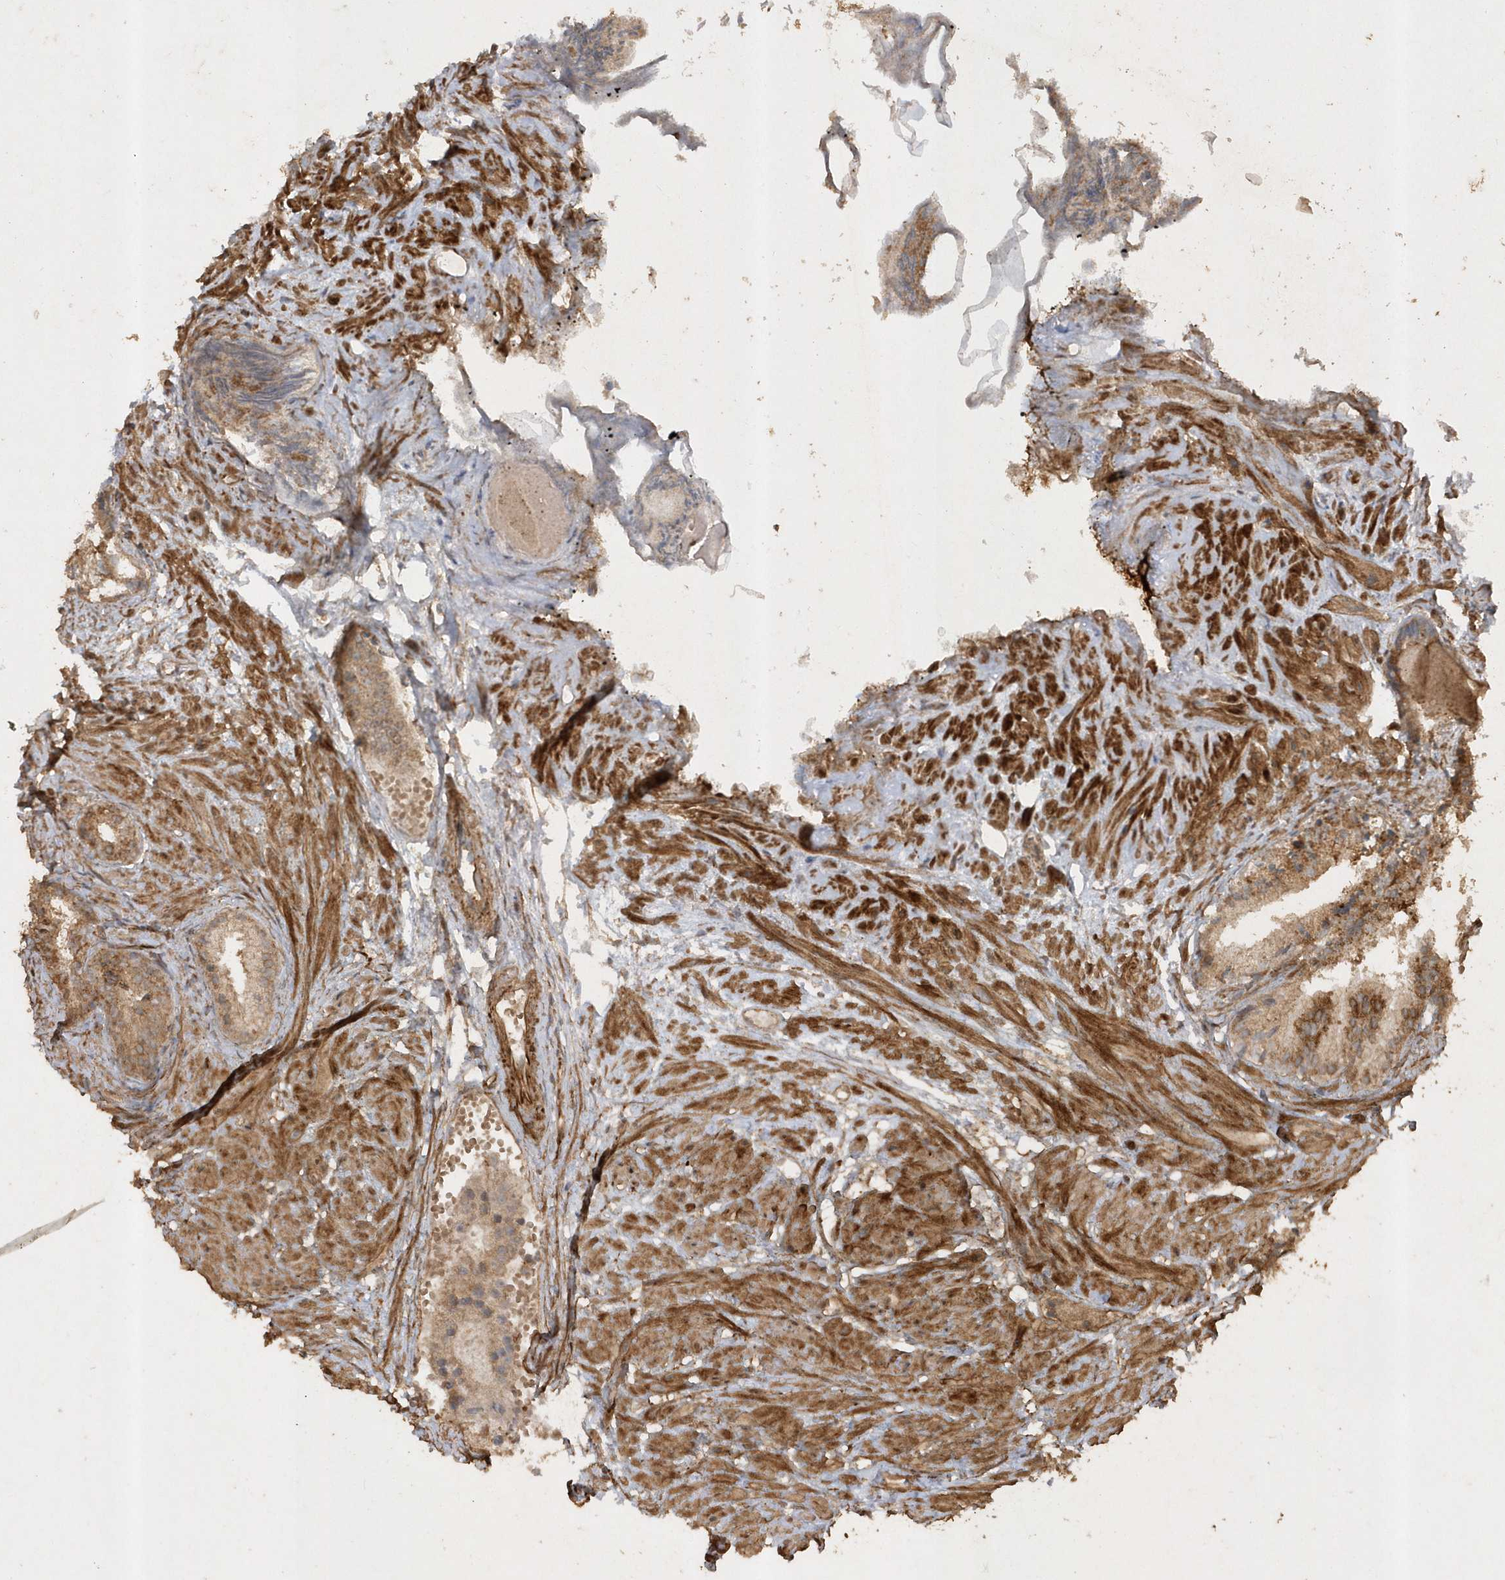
{"staining": {"intensity": "moderate", "quantity": ">75%", "location": "cytoplasmic/membranous"}, "tissue": "prostate cancer", "cell_type": "Tumor cells", "image_type": "cancer", "snomed": [{"axis": "morphology", "description": "Adenocarcinoma, Low grade"}, {"axis": "topography", "description": "Prostate"}], "caption": "Immunohistochemistry (IHC) of human low-grade adenocarcinoma (prostate) displays medium levels of moderate cytoplasmic/membranous expression in approximately >75% of tumor cells.", "gene": "AVPI1", "patient": {"sex": "male", "age": 88}}